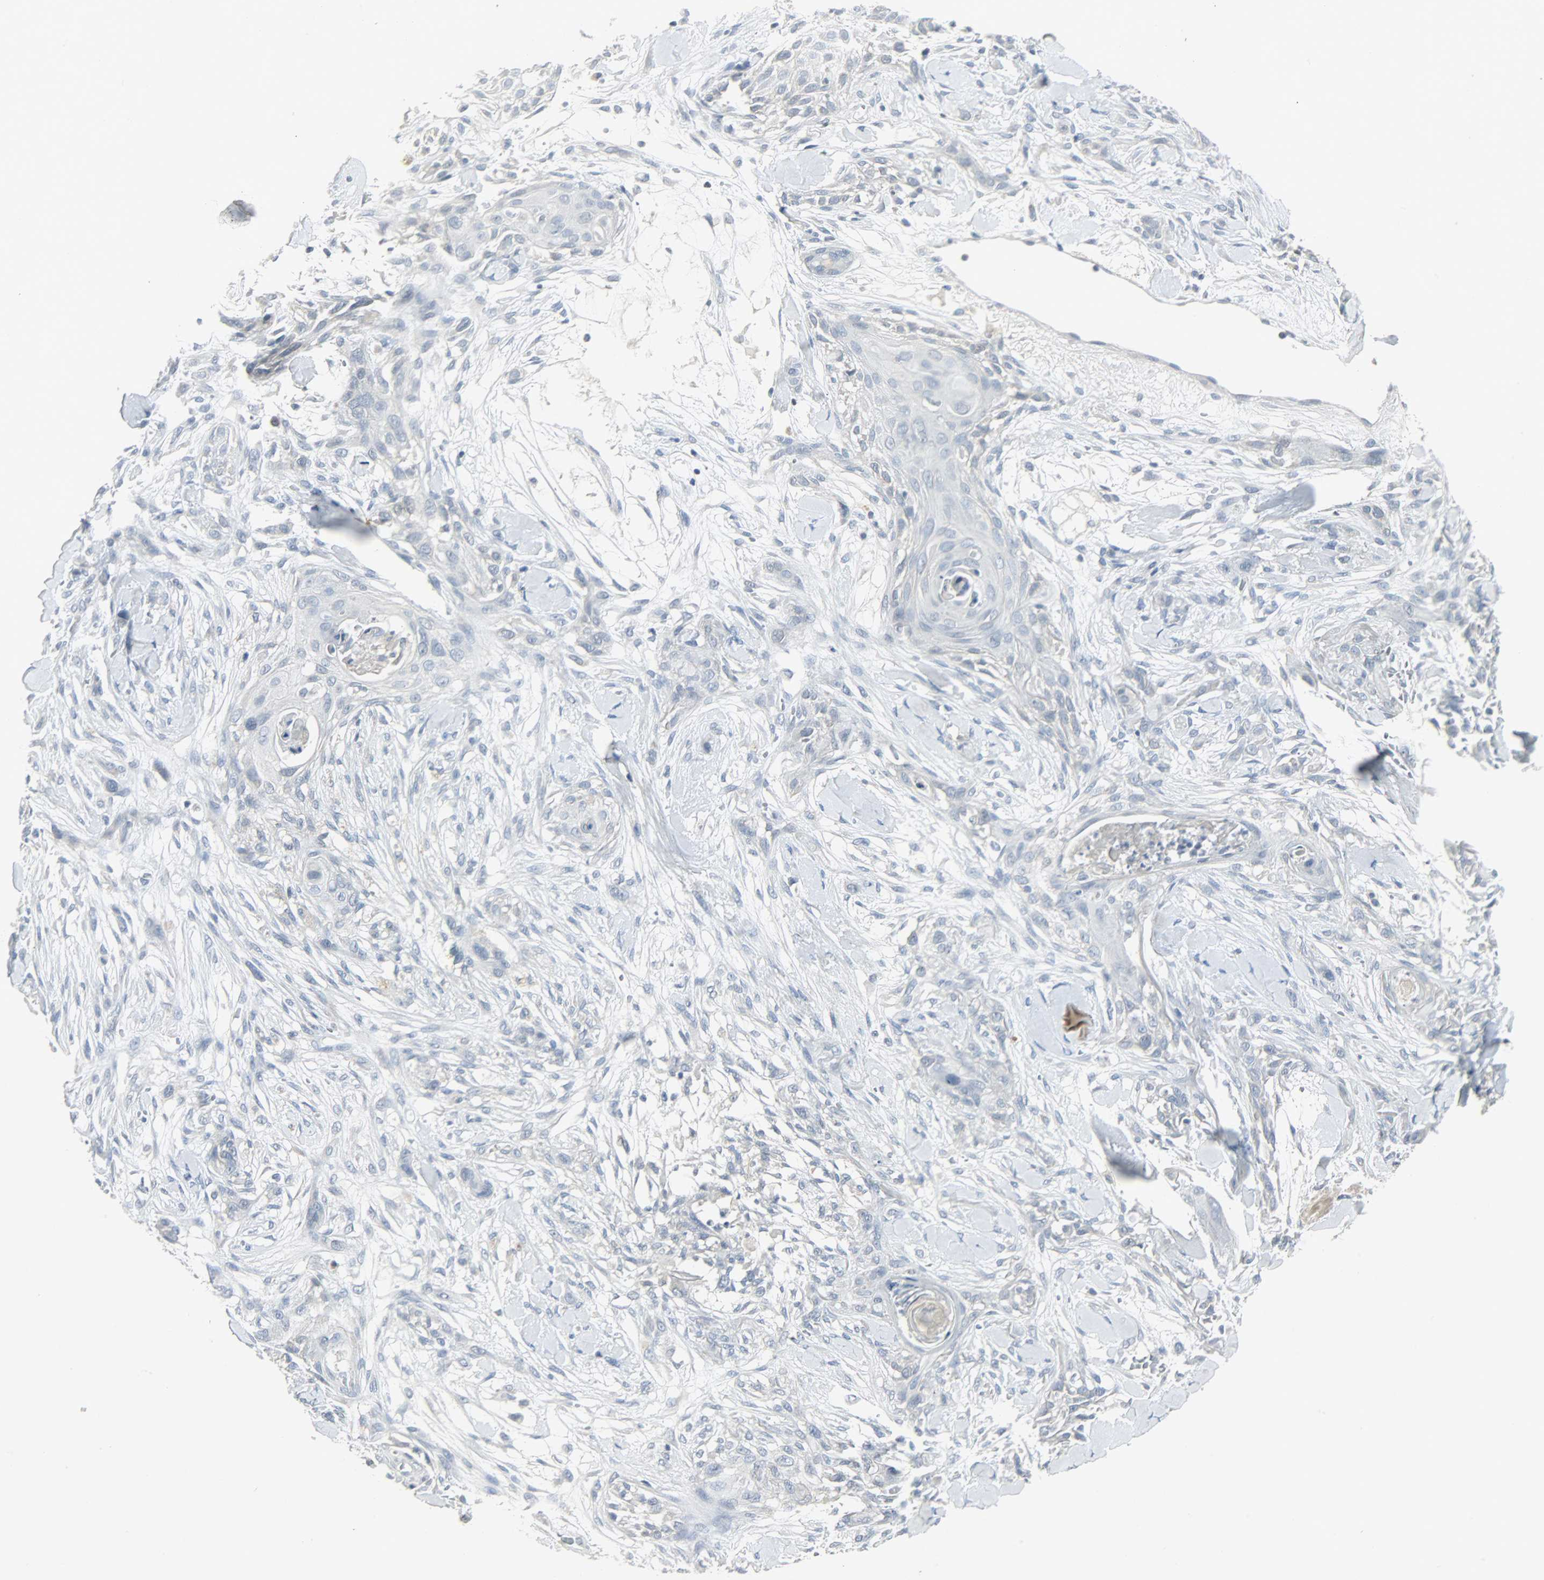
{"staining": {"intensity": "negative", "quantity": "none", "location": "none"}, "tissue": "skin cancer", "cell_type": "Tumor cells", "image_type": "cancer", "snomed": [{"axis": "morphology", "description": "Squamous cell carcinoma, NOS"}, {"axis": "topography", "description": "Skin"}], "caption": "The histopathology image demonstrates no staining of tumor cells in skin cancer (squamous cell carcinoma).", "gene": "CAMK4", "patient": {"sex": "female", "age": 59}}